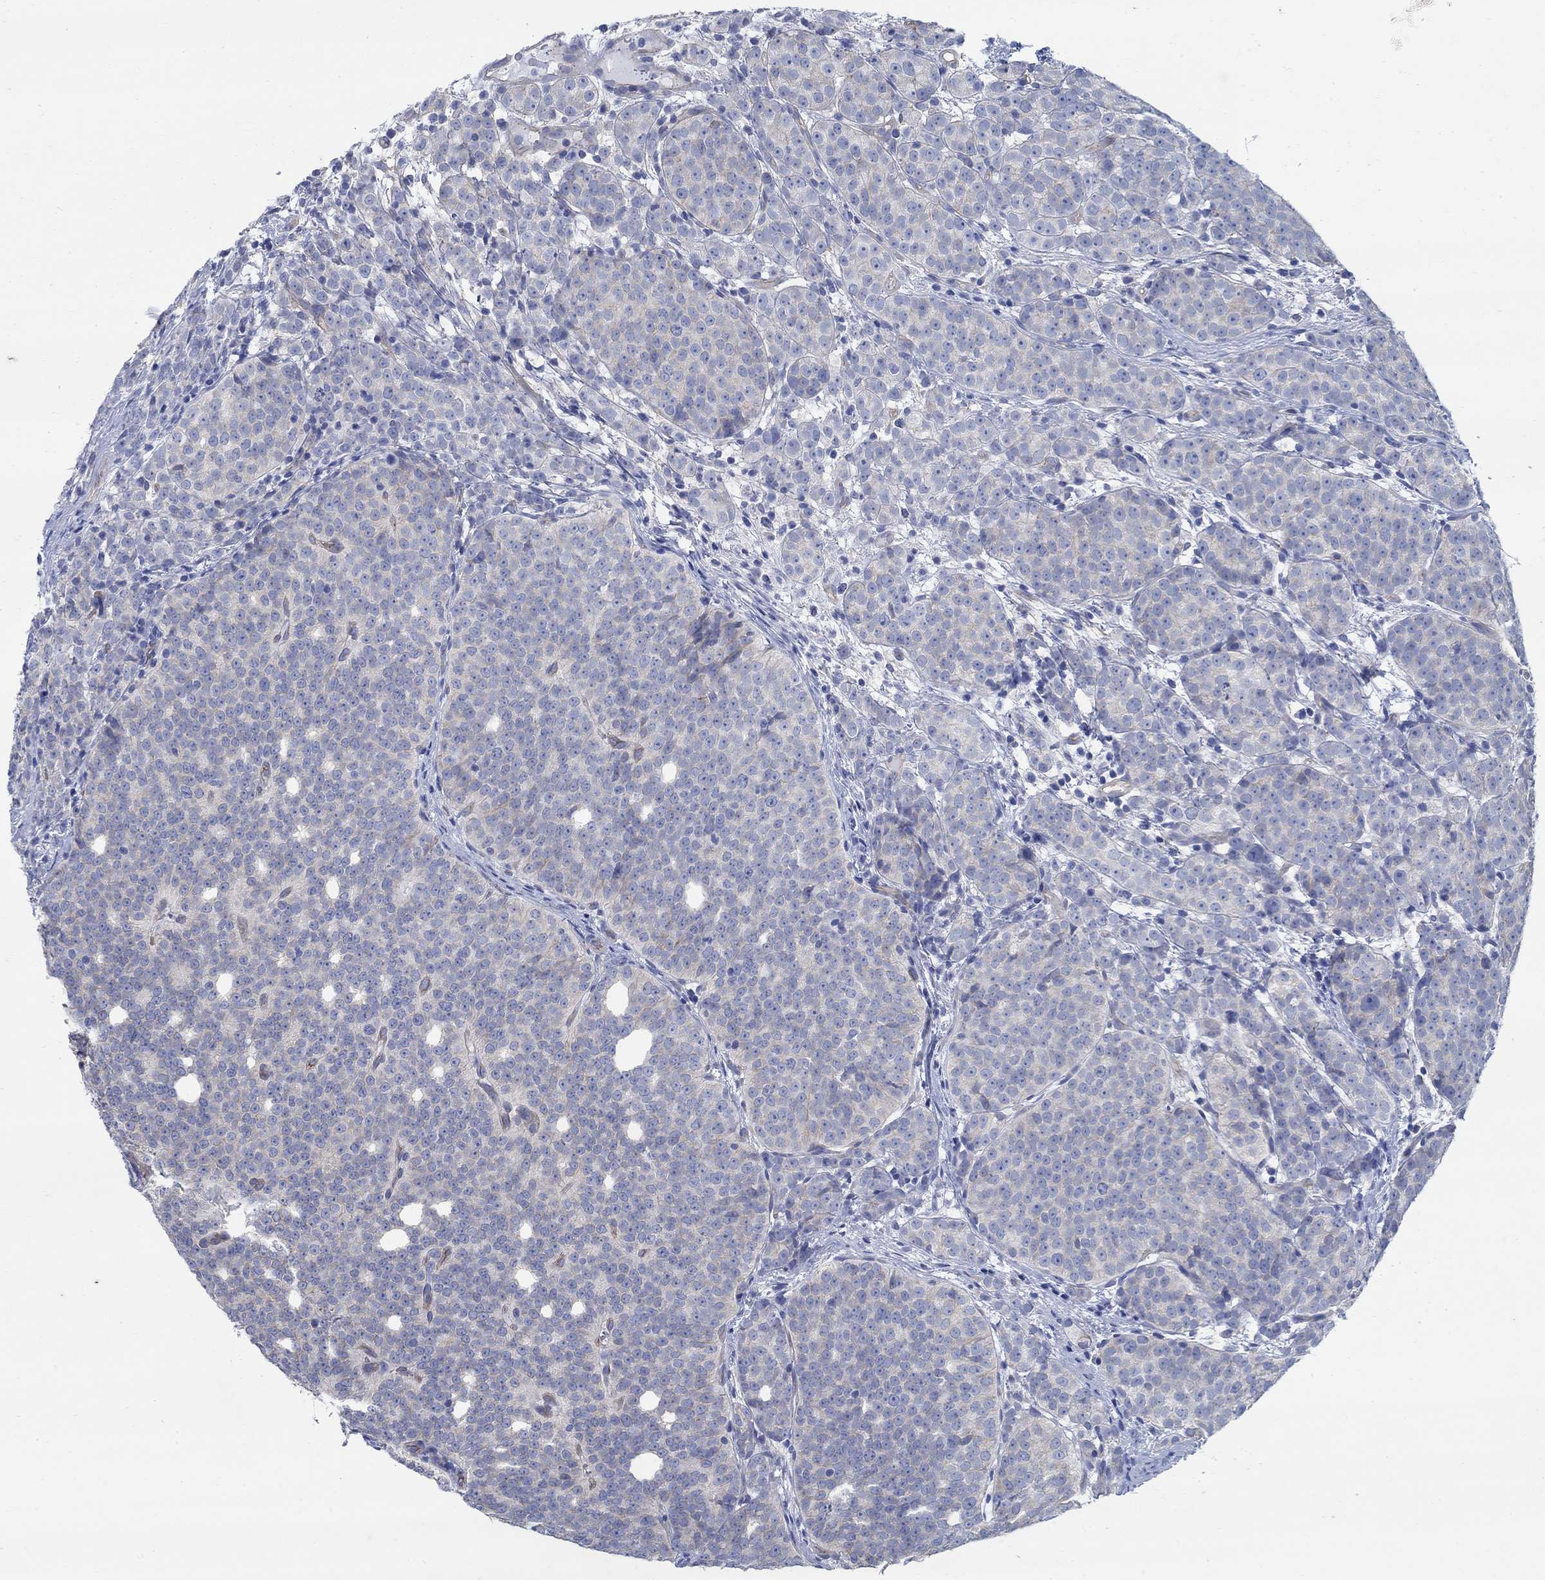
{"staining": {"intensity": "negative", "quantity": "none", "location": "none"}, "tissue": "prostate cancer", "cell_type": "Tumor cells", "image_type": "cancer", "snomed": [{"axis": "morphology", "description": "Adenocarcinoma, High grade"}, {"axis": "topography", "description": "Prostate"}], "caption": "An immunohistochemistry (IHC) histopathology image of high-grade adenocarcinoma (prostate) is shown. There is no staining in tumor cells of high-grade adenocarcinoma (prostate).", "gene": "TMEM198", "patient": {"sex": "male", "age": 53}}